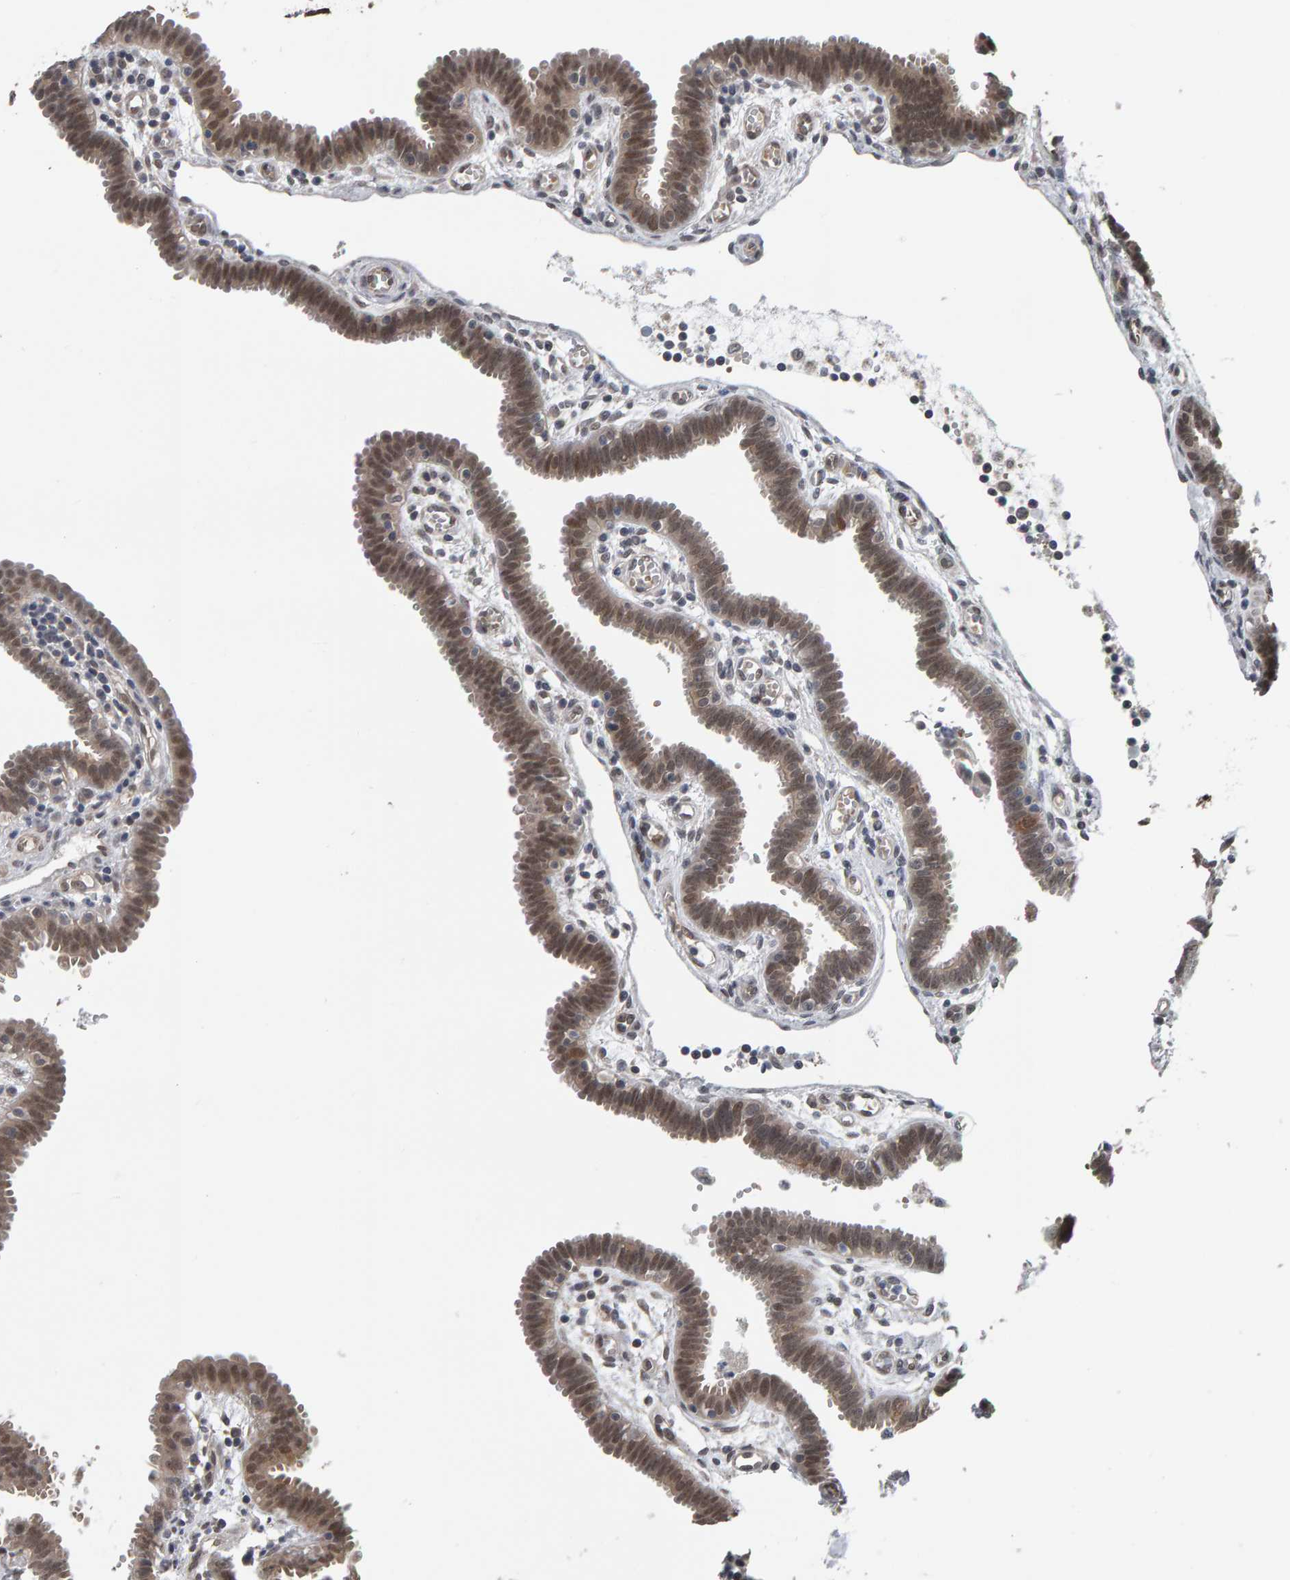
{"staining": {"intensity": "moderate", "quantity": "25%-75%", "location": "cytoplasmic/membranous,nuclear"}, "tissue": "fallopian tube", "cell_type": "Glandular cells", "image_type": "normal", "snomed": [{"axis": "morphology", "description": "Normal tissue, NOS"}, {"axis": "topography", "description": "Fallopian tube"}, {"axis": "topography", "description": "Placenta"}], "caption": "Protein staining reveals moderate cytoplasmic/membranous,nuclear expression in about 25%-75% of glandular cells in unremarkable fallopian tube. (DAB IHC, brown staining for protein, blue staining for nuclei).", "gene": "COASY", "patient": {"sex": "female", "age": 32}}